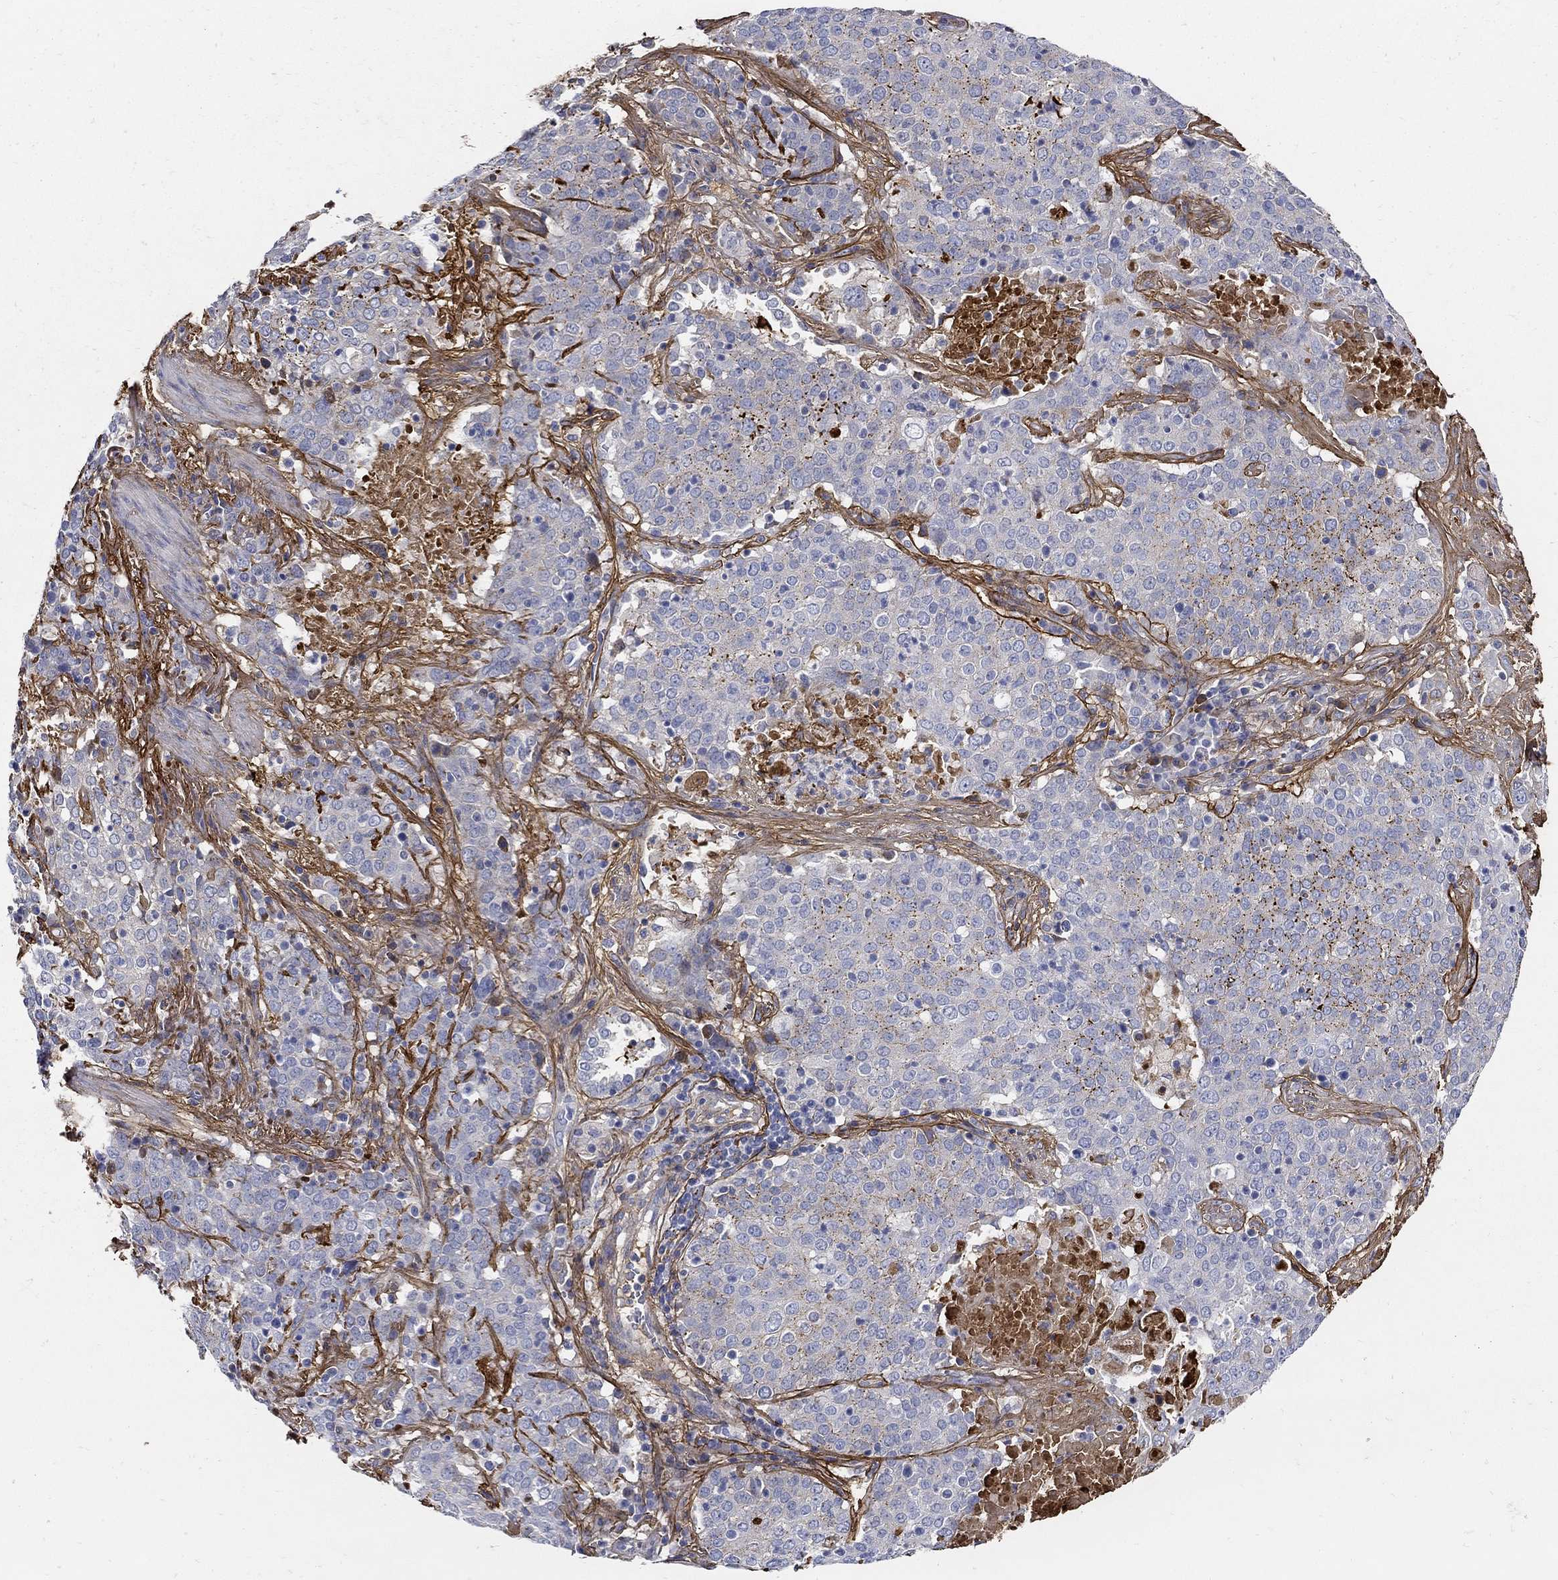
{"staining": {"intensity": "negative", "quantity": "none", "location": "none"}, "tissue": "lung cancer", "cell_type": "Tumor cells", "image_type": "cancer", "snomed": [{"axis": "morphology", "description": "Squamous cell carcinoma, NOS"}, {"axis": "topography", "description": "Lung"}], "caption": "This is an immunohistochemistry (IHC) image of human squamous cell carcinoma (lung). There is no expression in tumor cells.", "gene": "TGFBI", "patient": {"sex": "male", "age": 82}}